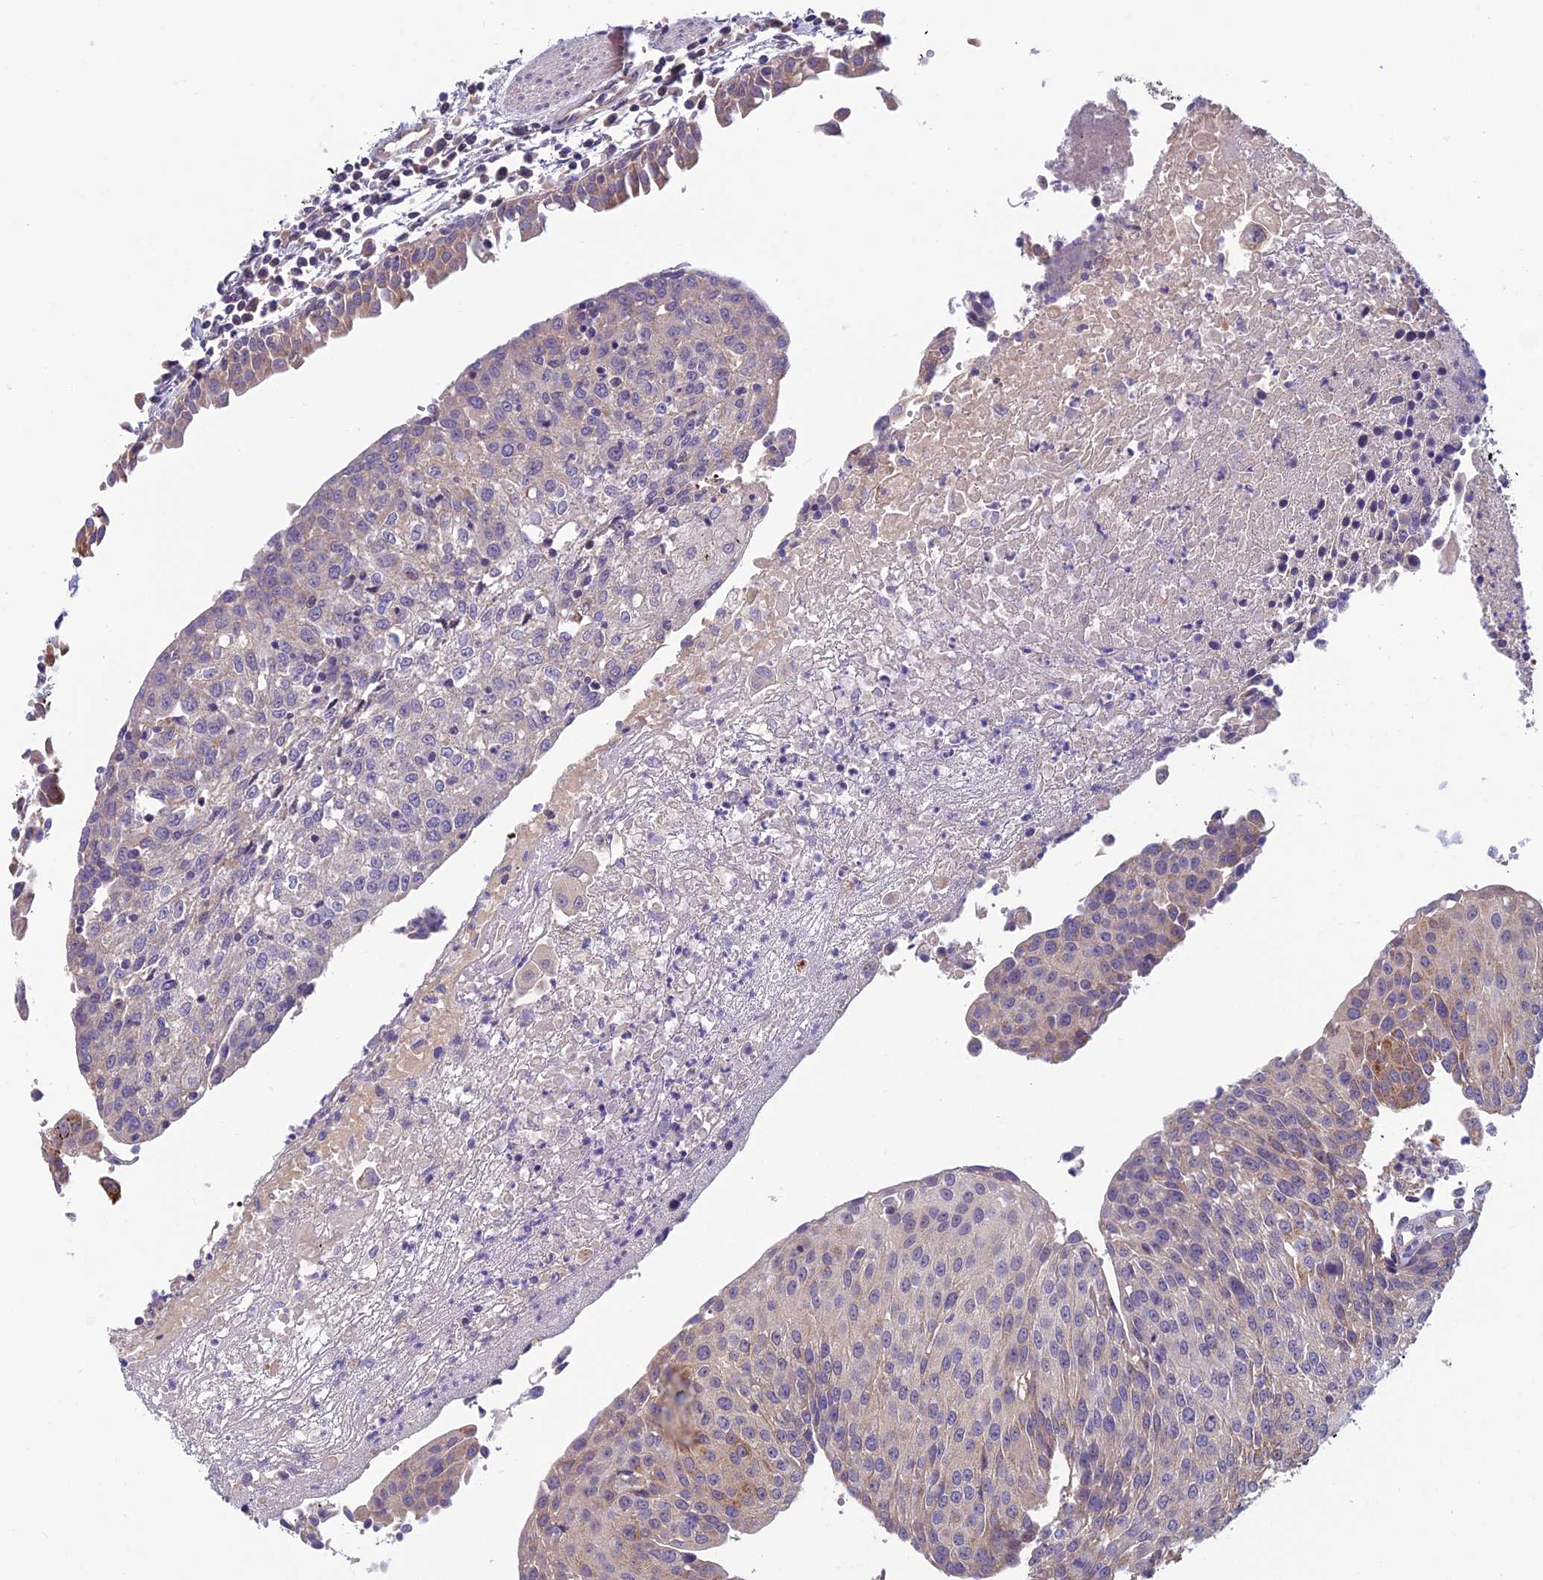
{"staining": {"intensity": "weak", "quantity": "<25%", "location": "cytoplasmic/membranous"}, "tissue": "urothelial cancer", "cell_type": "Tumor cells", "image_type": "cancer", "snomed": [{"axis": "morphology", "description": "Urothelial carcinoma, High grade"}, {"axis": "topography", "description": "Urinary bladder"}], "caption": "Tumor cells show no significant expression in urothelial carcinoma (high-grade).", "gene": "HECA", "patient": {"sex": "female", "age": 85}}